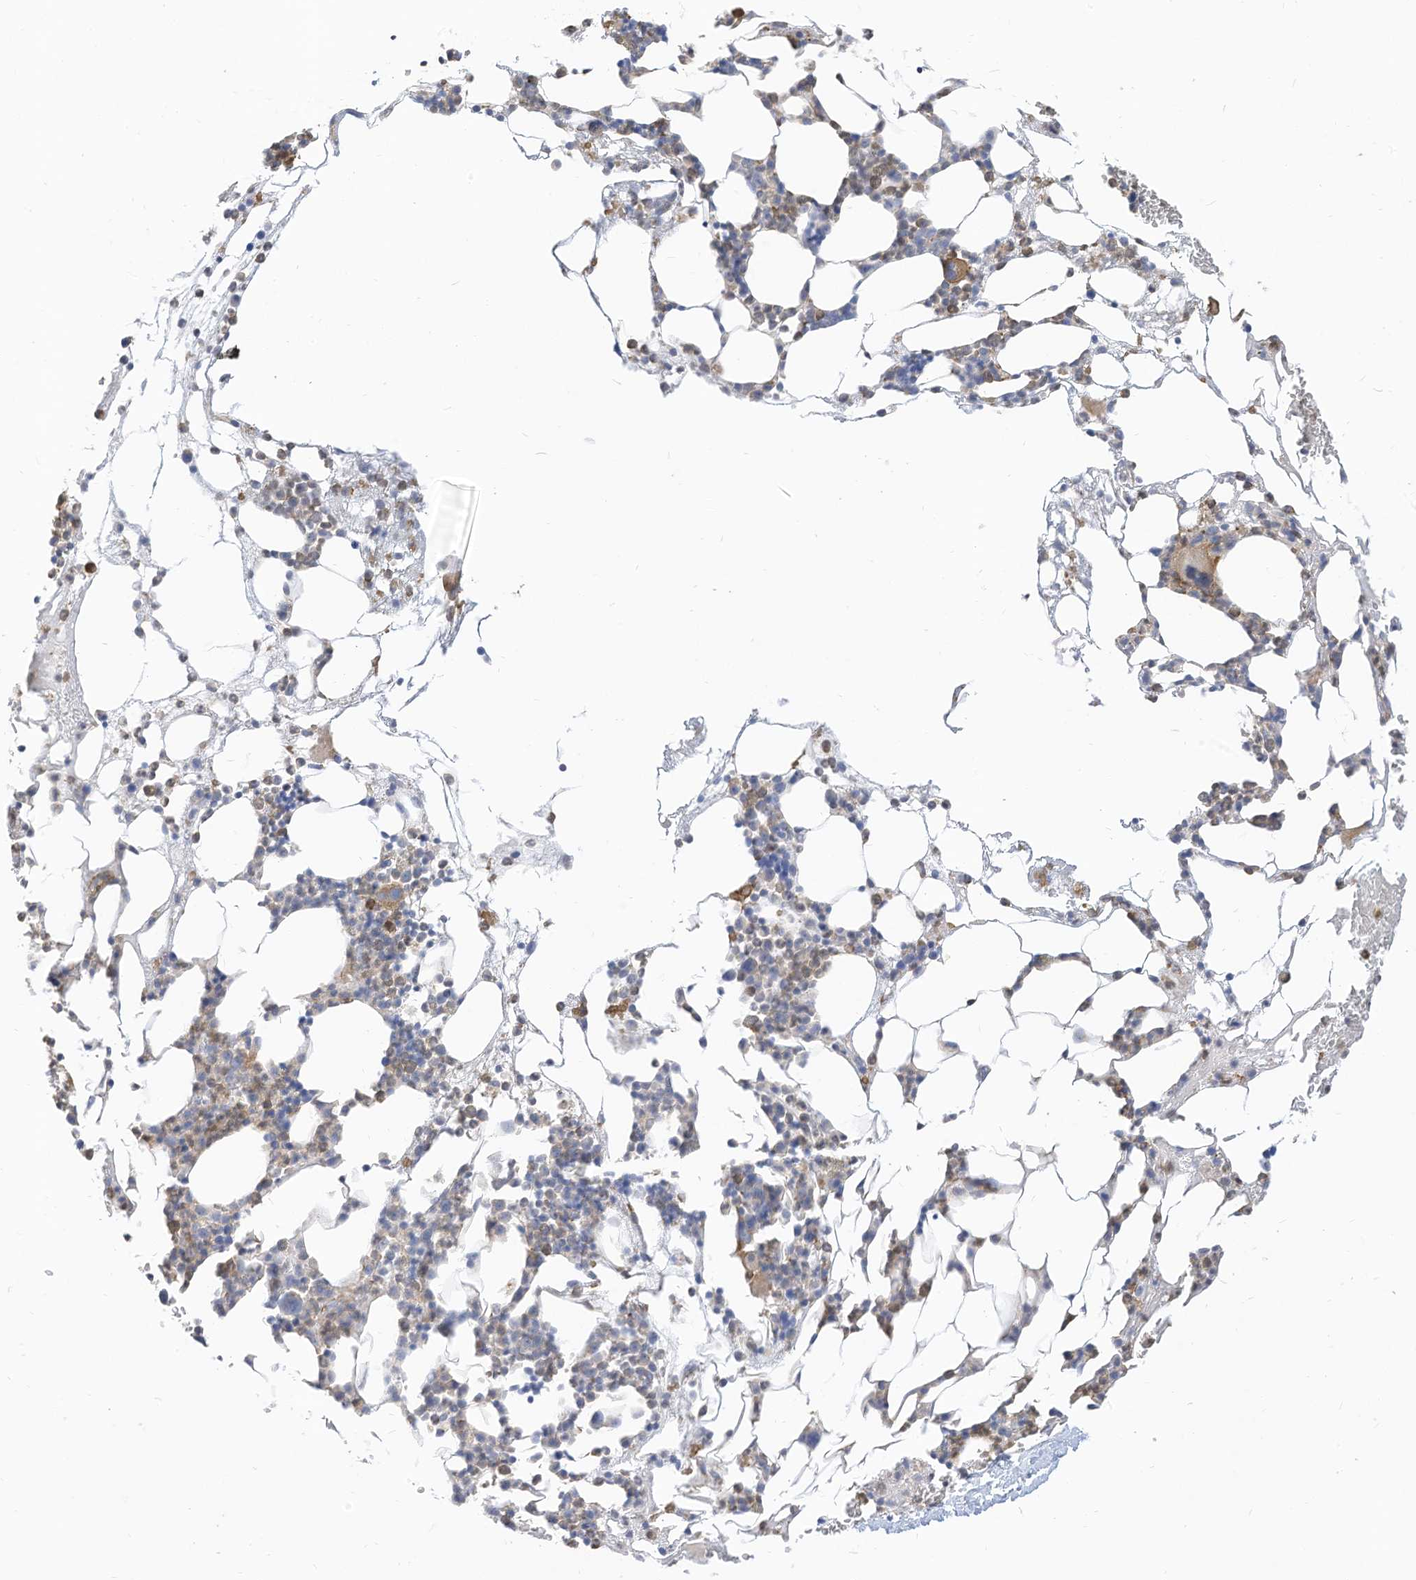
{"staining": {"intensity": "moderate", "quantity": "<25%", "location": "cytoplasmic/membranous"}, "tissue": "bone marrow", "cell_type": "Hematopoietic cells", "image_type": "normal", "snomed": [{"axis": "morphology", "description": "Normal tissue, NOS"}, {"axis": "morphology", "description": "Inflammation, NOS"}, {"axis": "topography", "description": "Bone marrow"}], "caption": "Hematopoietic cells exhibit low levels of moderate cytoplasmic/membranous positivity in about <25% of cells in unremarkable bone marrow. Using DAB (3,3'-diaminobenzidine) (brown) and hematoxylin (blue) stains, captured at high magnification using brightfield microscopy.", "gene": "ATP13A1", "patient": {"sex": "female", "age": 78}}